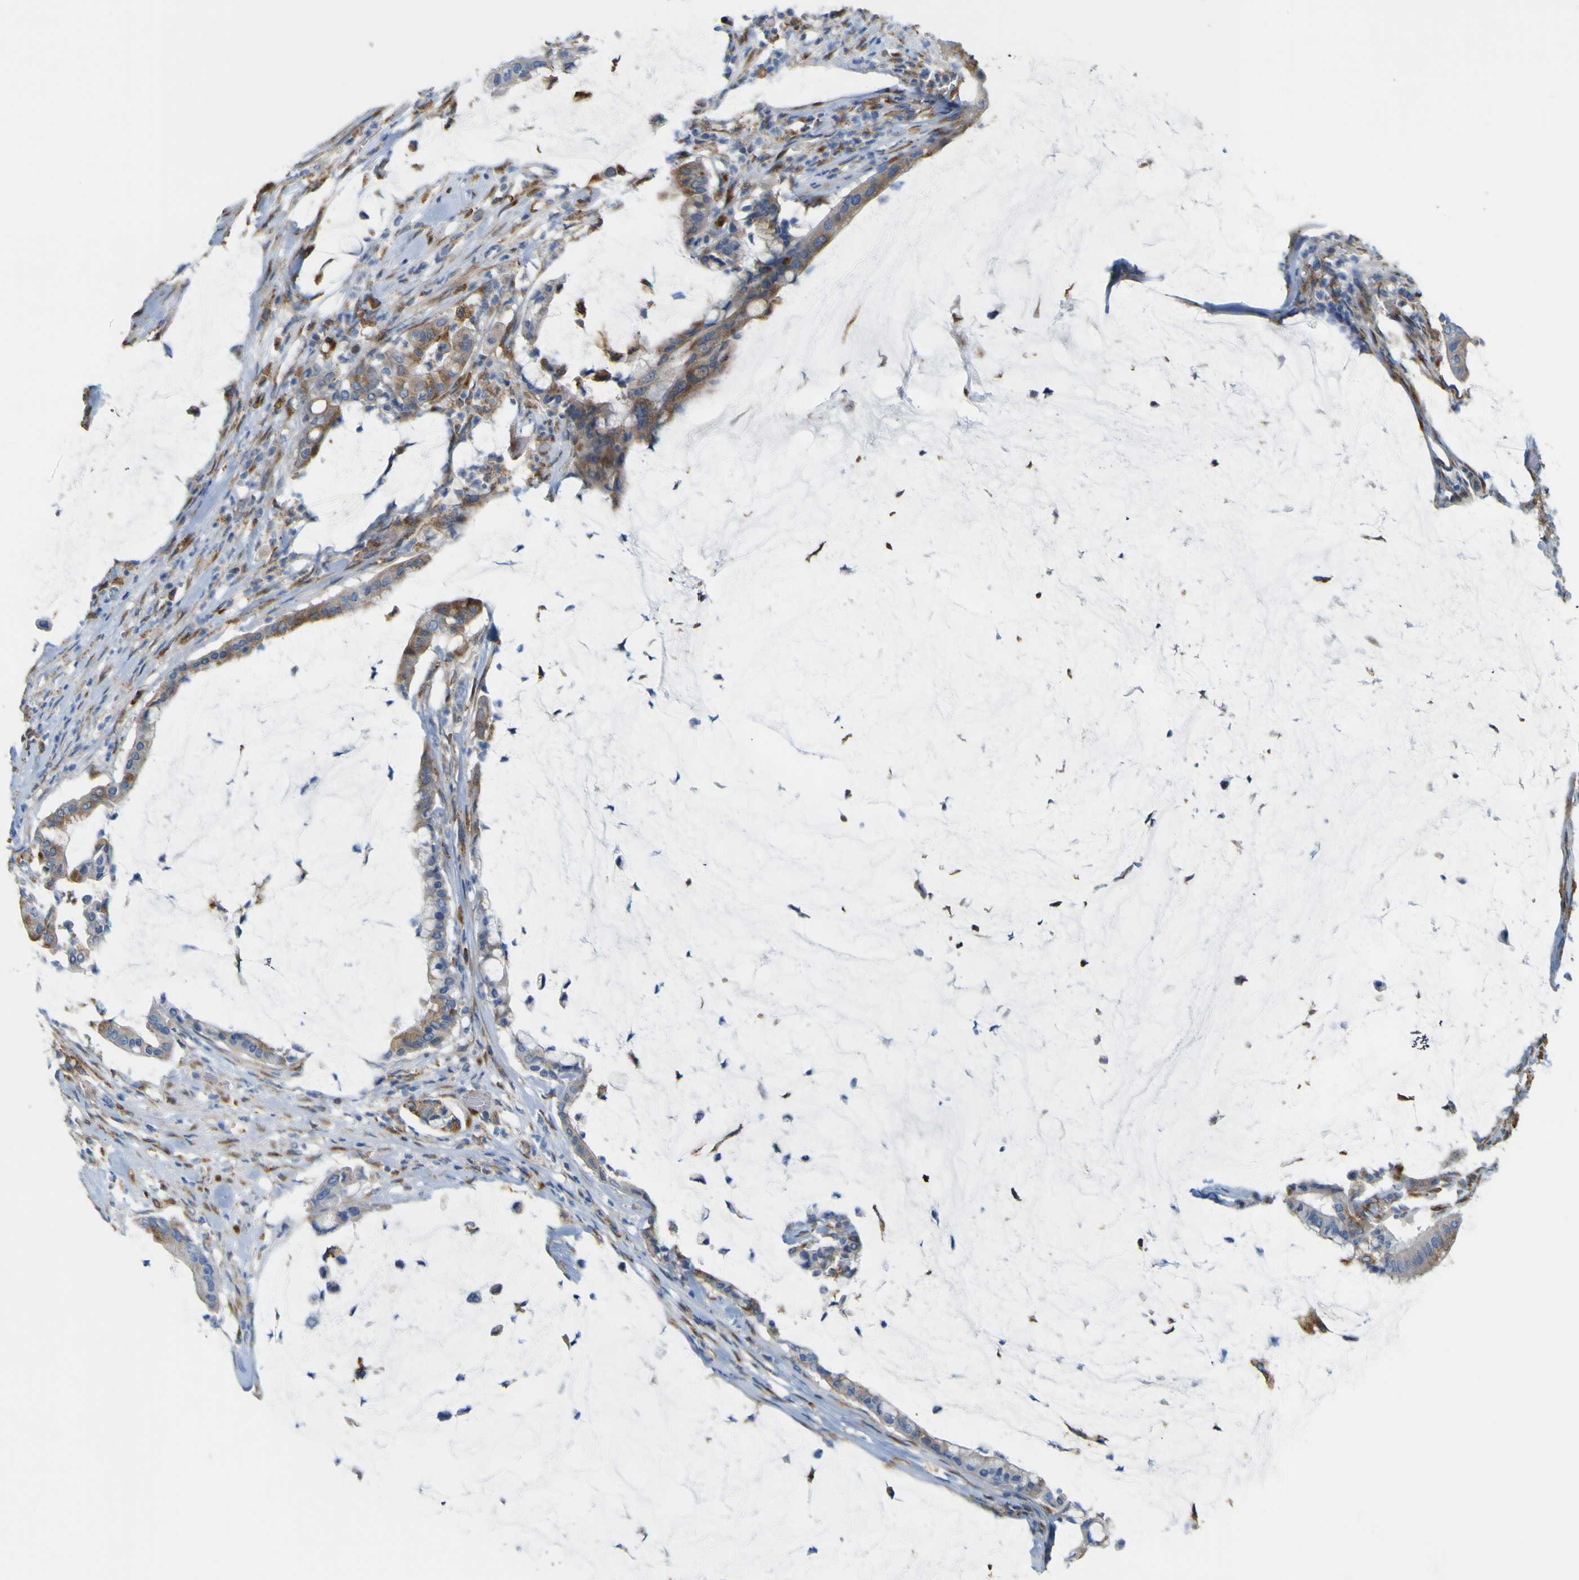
{"staining": {"intensity": "moderate", "quantity": ">75%", "location": "cytoplasmic/membranous"}, "tissue": "pancreatic cancer", "cell_type": "Tumor cells", "image_type": "cancer", "snomed": [{"axis": "morphology", "description": "Adenocarcinoma, NOS"}, {"axis": "topography", "description": "Pancreas"}], "caption": "This photomicrograph demonstrates pancreatic adenocarcinoma stained with immunohistochemistry (IHC) to label a protein in brown. The cytoplasmic/membranous of tumor cells show moderate positivity for the protein. Nuclei are counter-stained blue.", "gene": "IGF2R", "patient": {"sex": "male", "age": 41}}